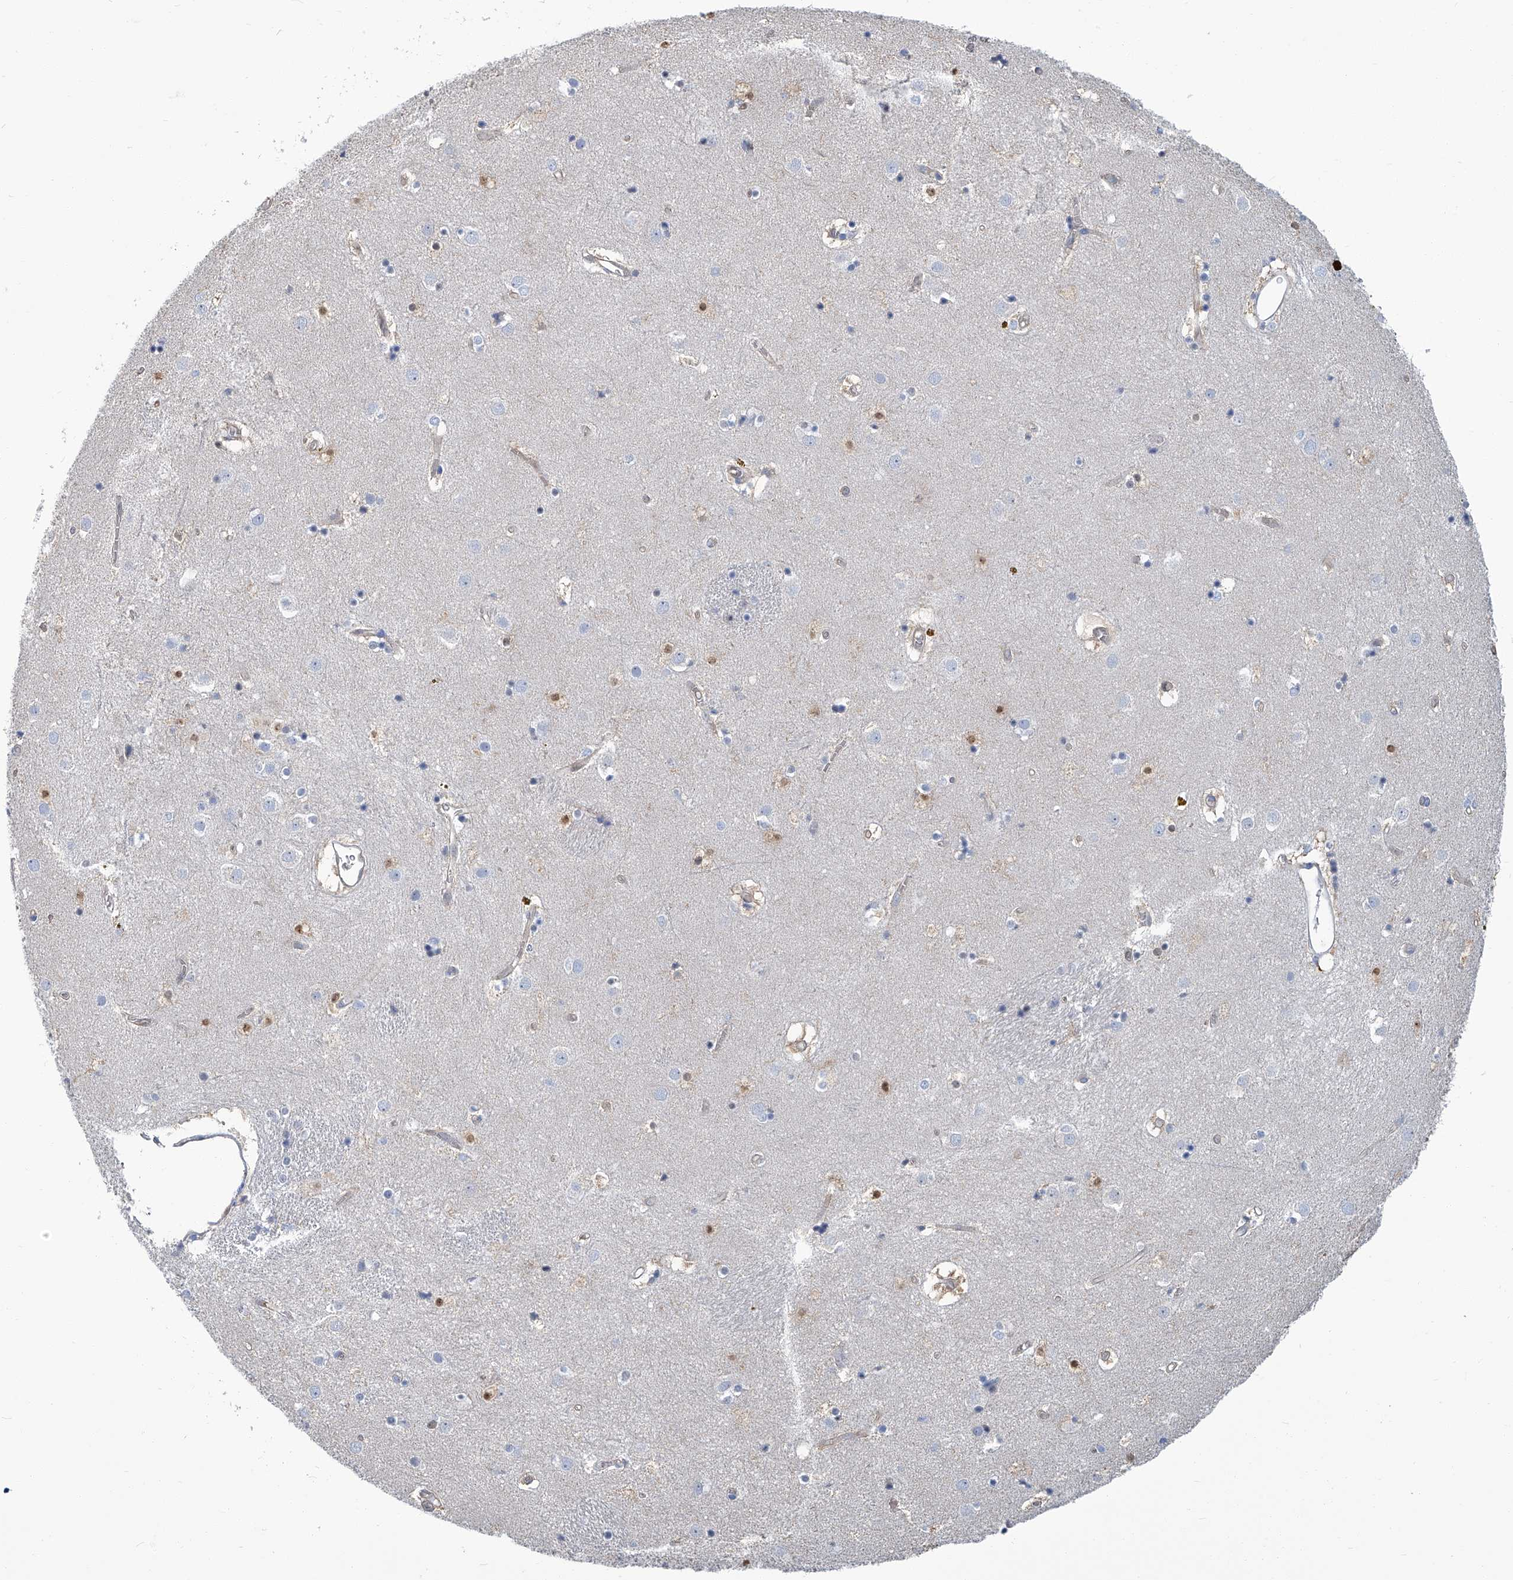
{"staining": {"intensity": "moderate", "quantity": "<25%", "location": "nuclear"}, "tissue": "caudate", "cell_type": "Glial cells", "image_type": "normal", "snomed": [{"axis": "morphology", "description": "Normal tissue, NOS"}, {"axis": "topography", "description": "Lateral ventricle wall"}], "caption": "Human caudate stained for a protein (brown) demonstrates moderate nuclear positive staining in approximately <25% of glial cells.", "gene": "PFKL", "patient": {"sex": "male", "age": 70}}